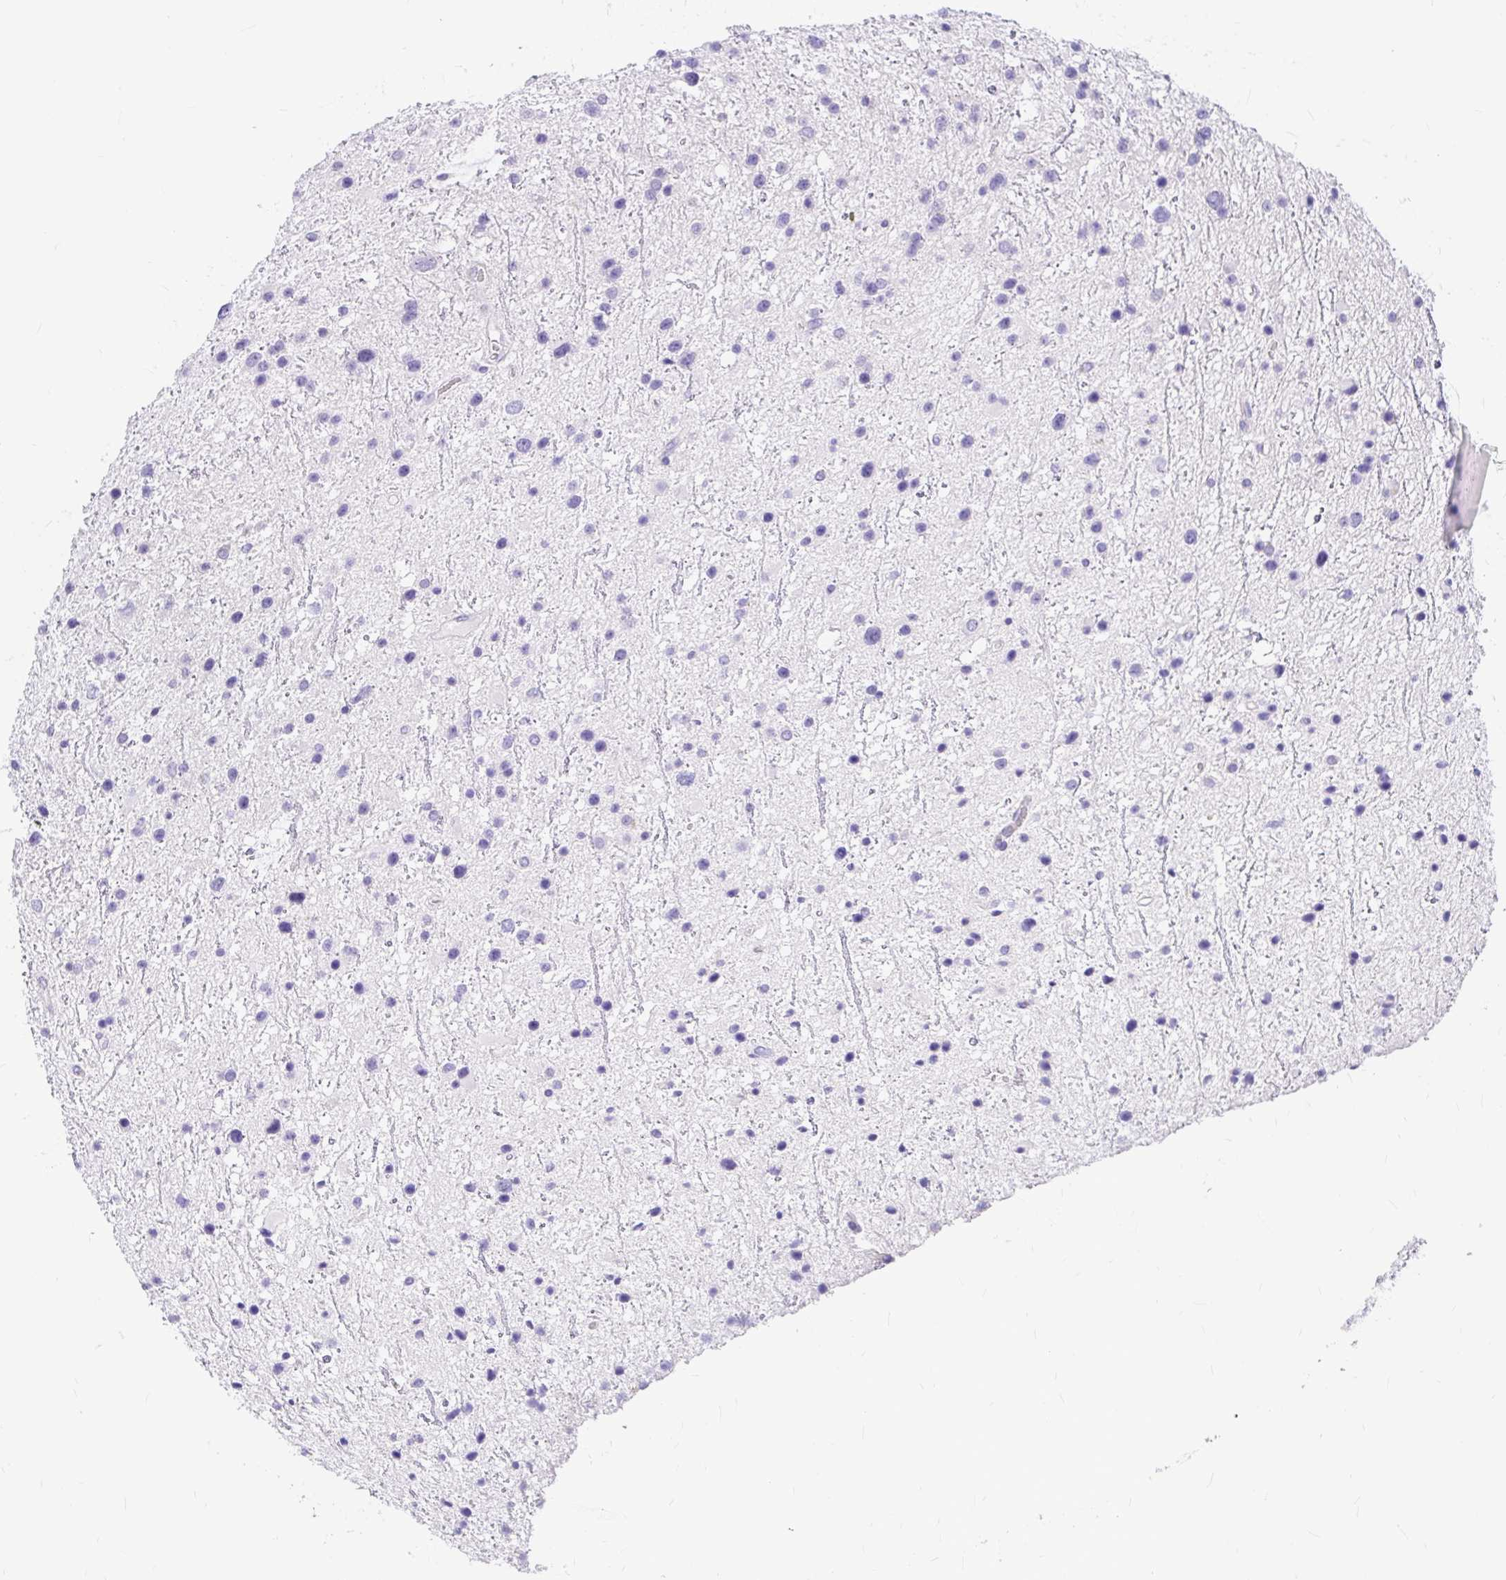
{"staining": {"intensity": "negative", "quantity": "none", "location": "none"}, "tissue": "glioma", "cell_type": "Tumor cells", "image_type": "cancer", "snomed": [{"axis": "morphology", "description": "Glioma, malignant, Low grade"}, {"axis": "topography", "description": "Brain"}], "caption": "Glioma was stained to show a protein in brown. There is no significant expression in tumor cells. (Stains: DAB immunohistochemistry with hematoxylin counter stain, Microscopy: brightfield microscopy at high magnification).", "gene": "CLEC1B", "patient": {"sex": "female", "age": 32}}